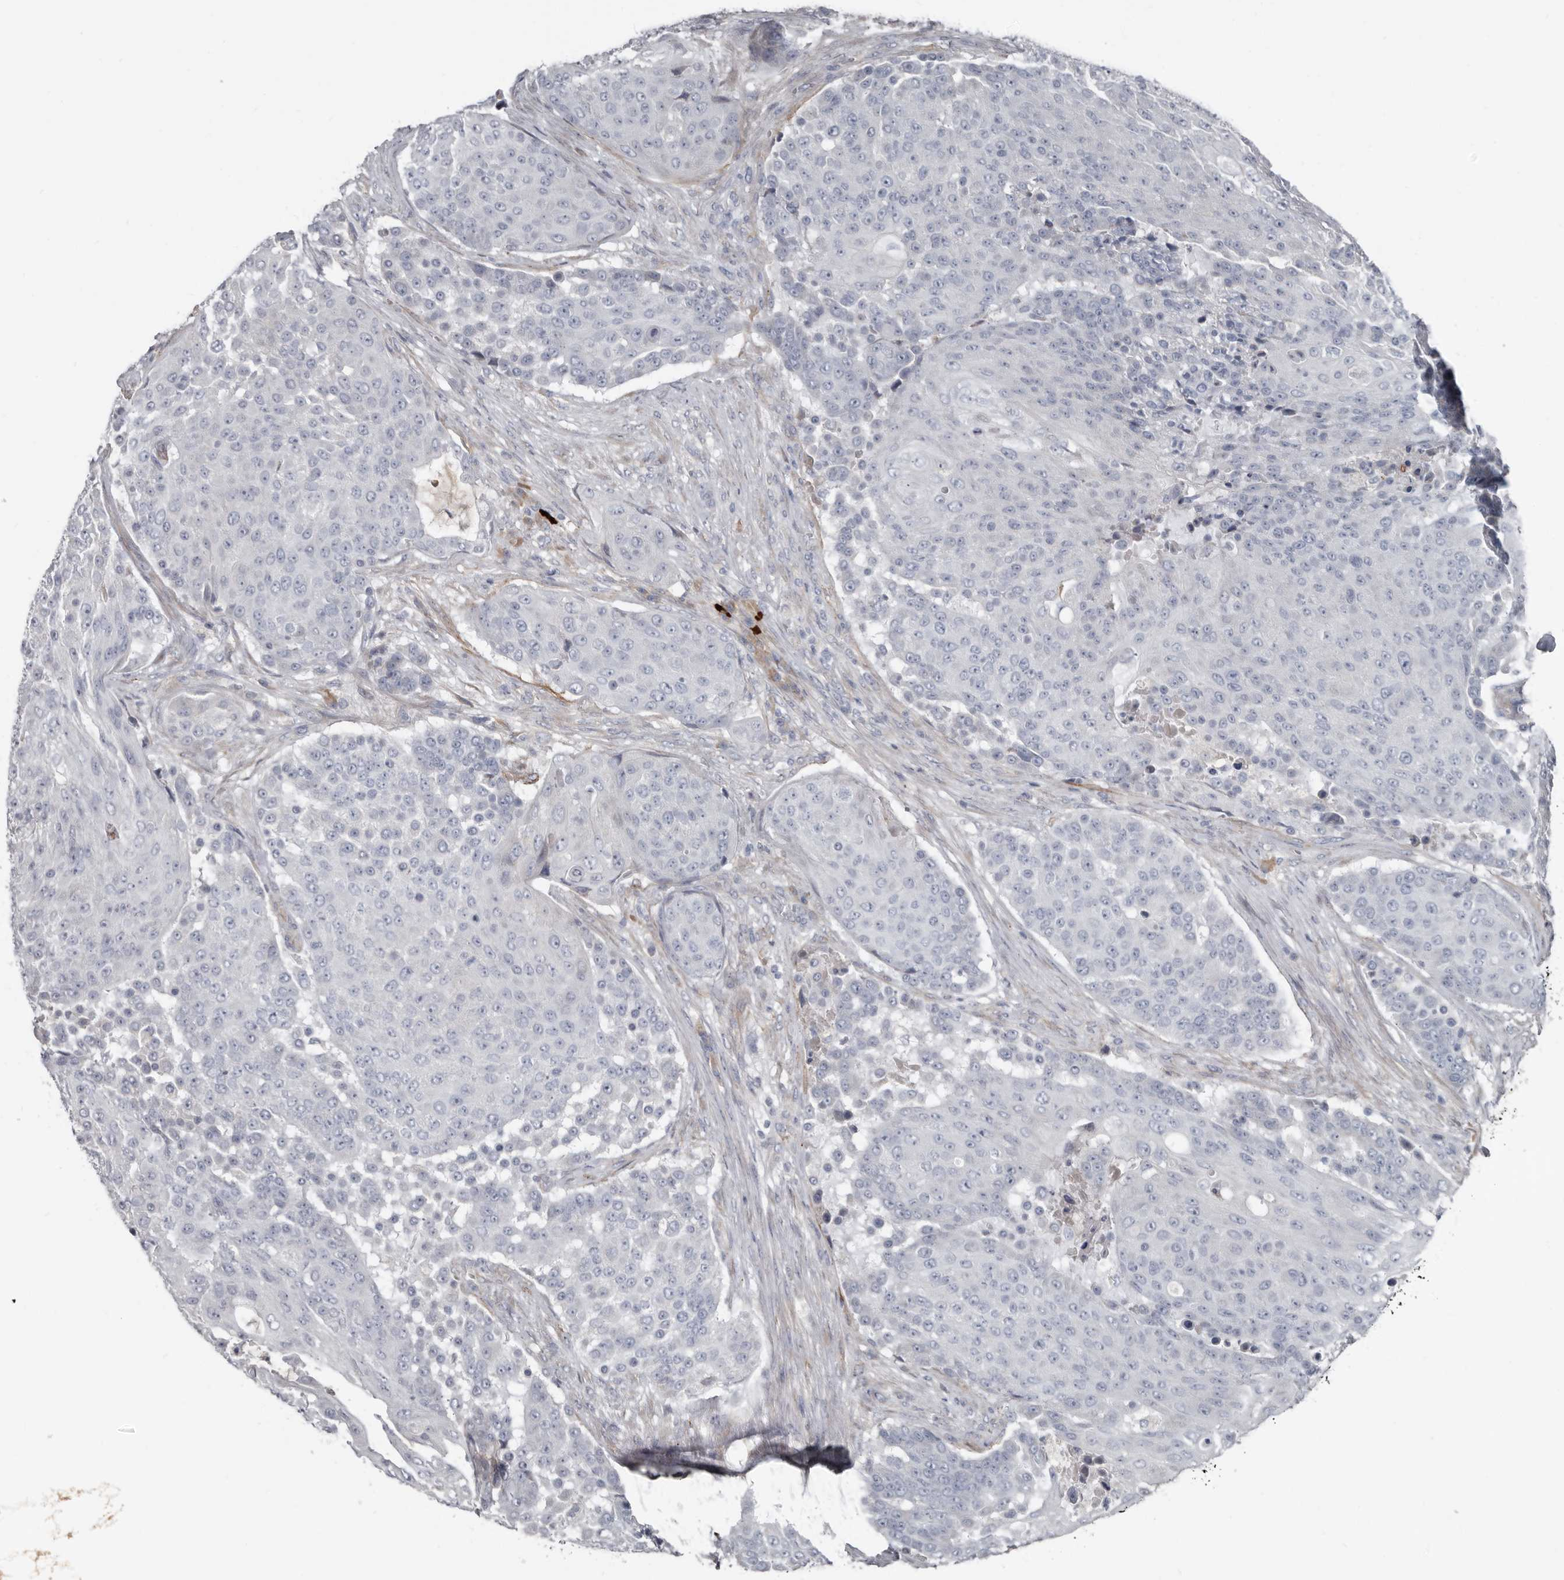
{"staining": {"intensity": "negative", "quantity": "none", "location": "none"}, "tissue": "urothelial cancer", "cell_type": "Tumor cells", "image_type": "cancer", "snomed": [{"axis": "morphology", "description": "Urothelial carcinoma, High grade"}, {"axis": "topography", "description": "Urinary bladder"}], "caption": "Tumor cells show no significant expression in urothelial carcinoma (high-grade).", "gene": "ZNF114", "patient": {"sex": "female", "age": 63}}